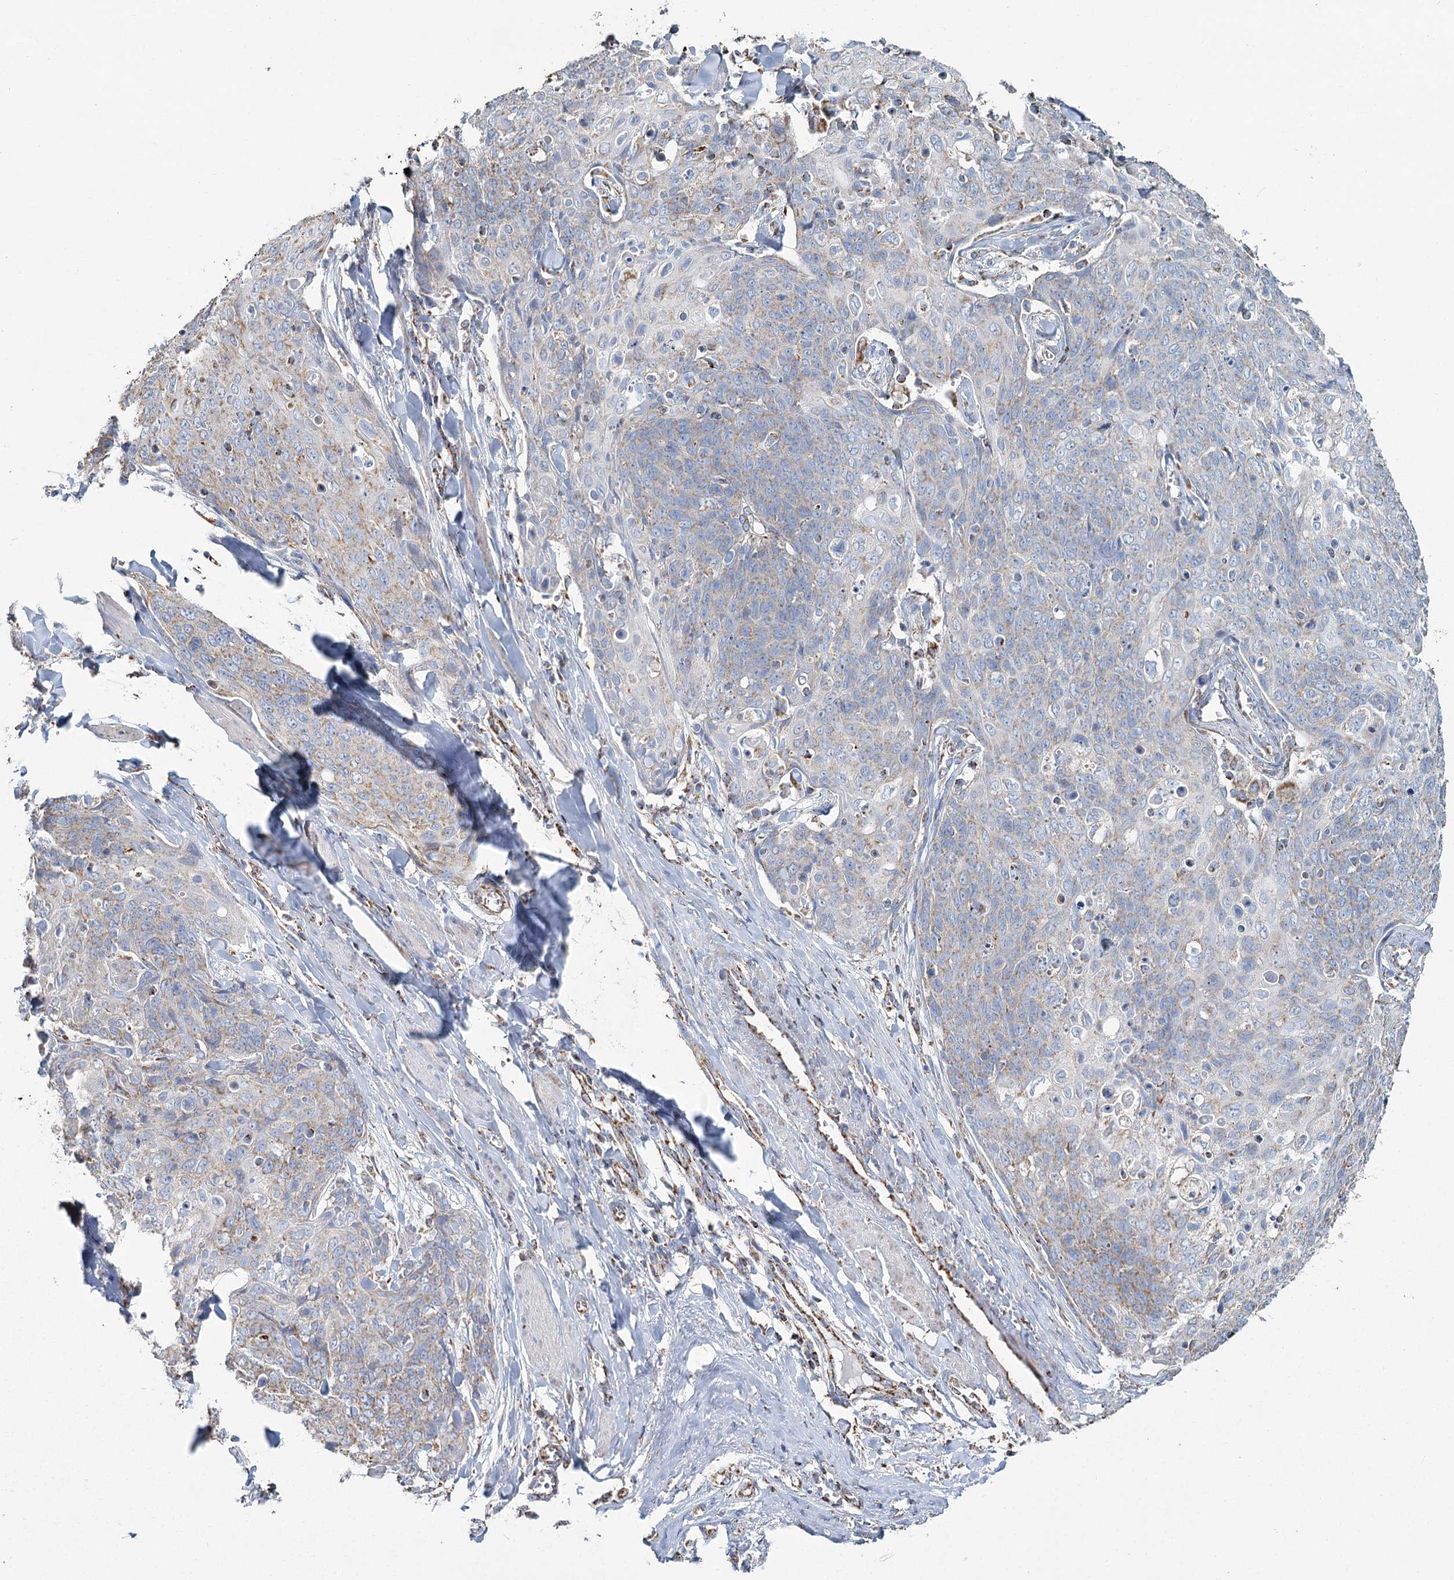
{"staining": {"intensity": "weak", "quantity": "<25%", "location": "cytoplasmic/membranous"}, "tissue": "skin cancer", "cell_type": "Tumor cells", "image_type": "cancer", "snomed": [{"axis": "morphology", "description": "Squamous cell carcinoma, NOS"}, {"axis": "topography", "description": "Skin"}, {"axis": "topography", "description": "Vulva"}], "caption": "Human skin cancer (squamous cell carcinoma) stained for a protein using immunohistochemistry demonstrates no expression in tumor cells.", "gene": "MRPL44", "patient": {"sex": "female", "age": 85}}